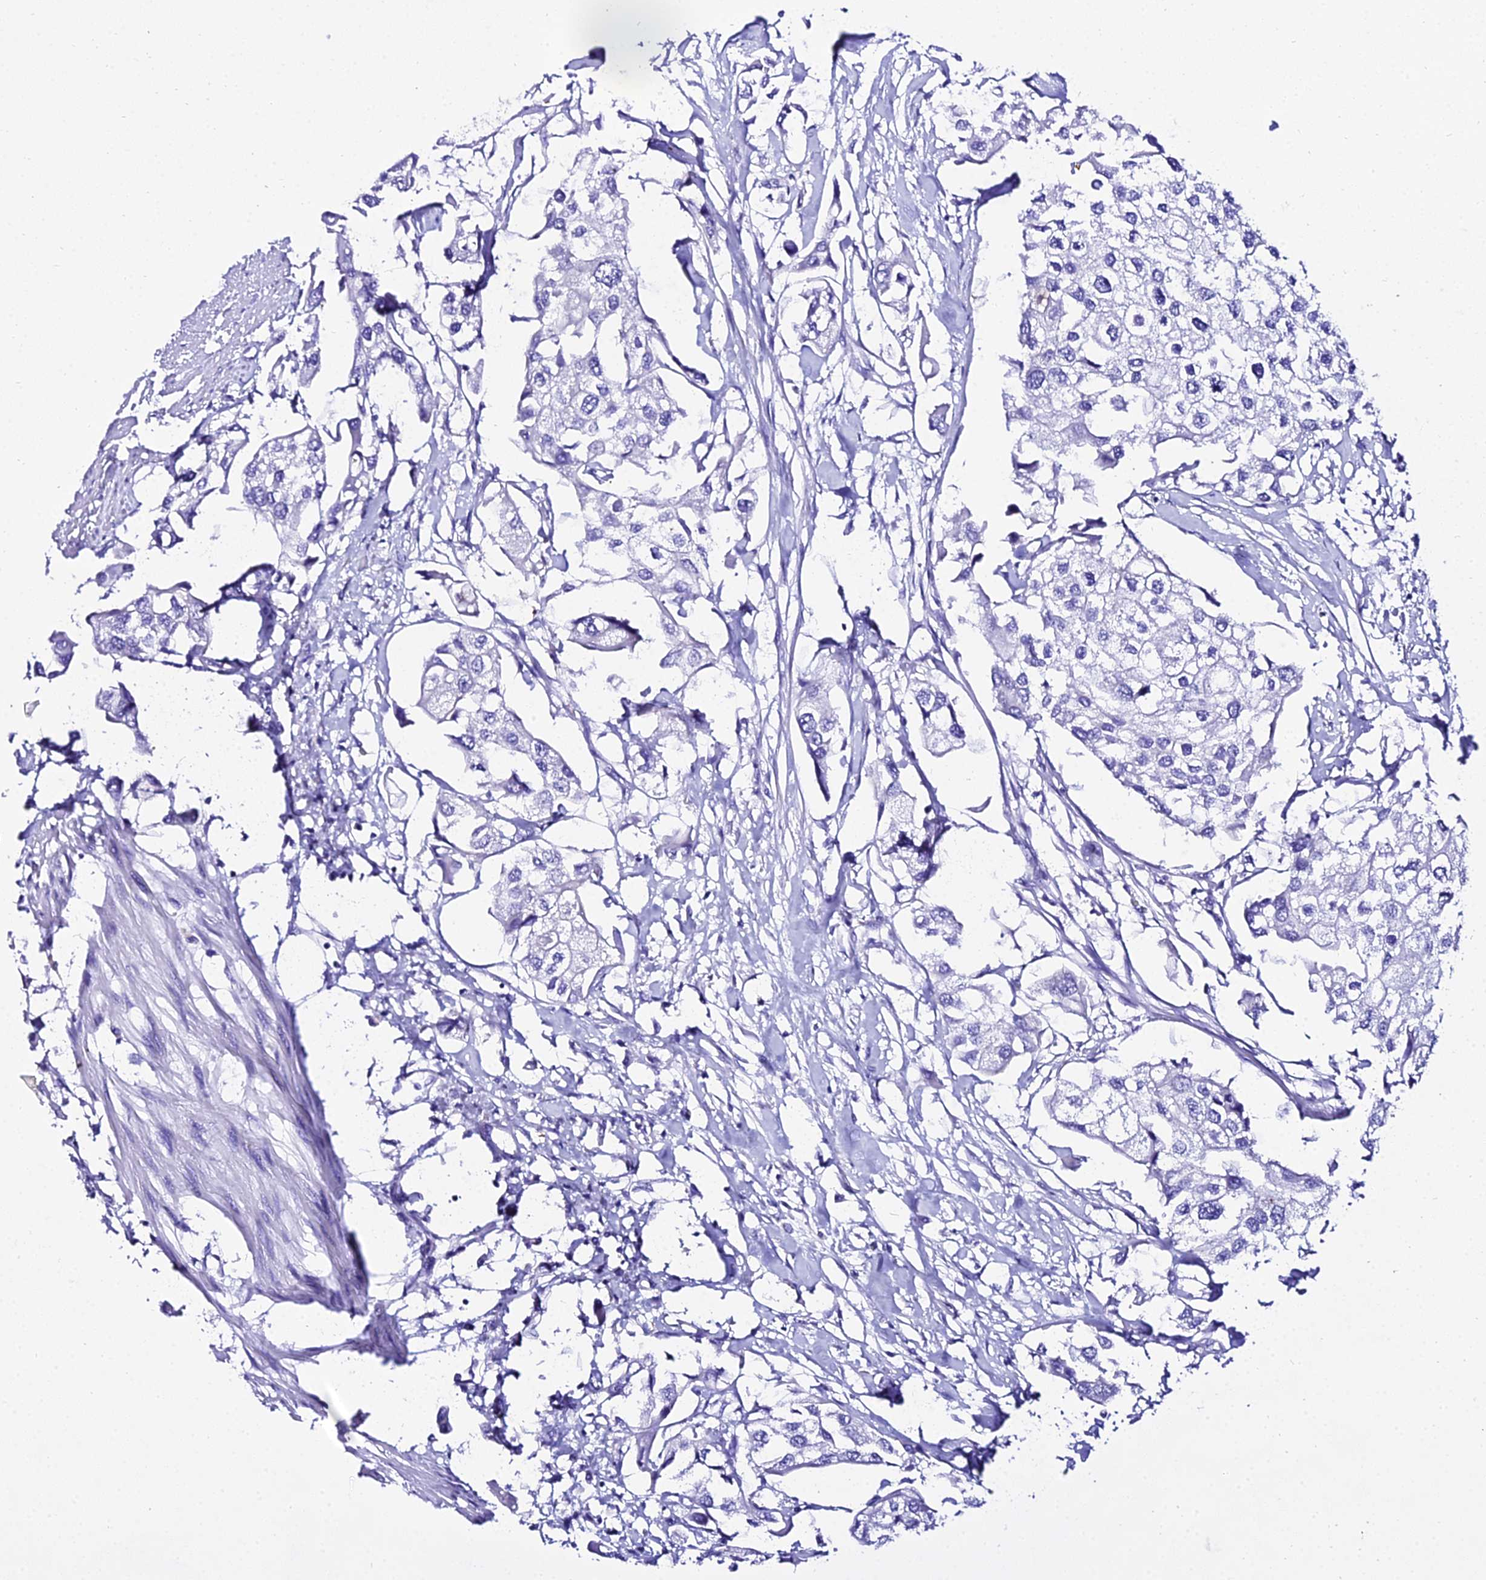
{"staining": {"intensity": "negative", "quantity": "none", "location": "none"}, "tissue": "urothelial cancer", "cell_type": "Tumor cells", "image_type": "cancer", "snomed": [{"axis": "morphology", "description": "Urothelial carcinoma, High grade"}, {"axis": "topography", "description": "Urinary bladder"}], "caption": "Protein analysis of high-grade urothelial carcinoma exhibits no significant positivity in tumor cells.", "gene": "TUBA3D", "patient": {"sex": "male", "age": 64}}